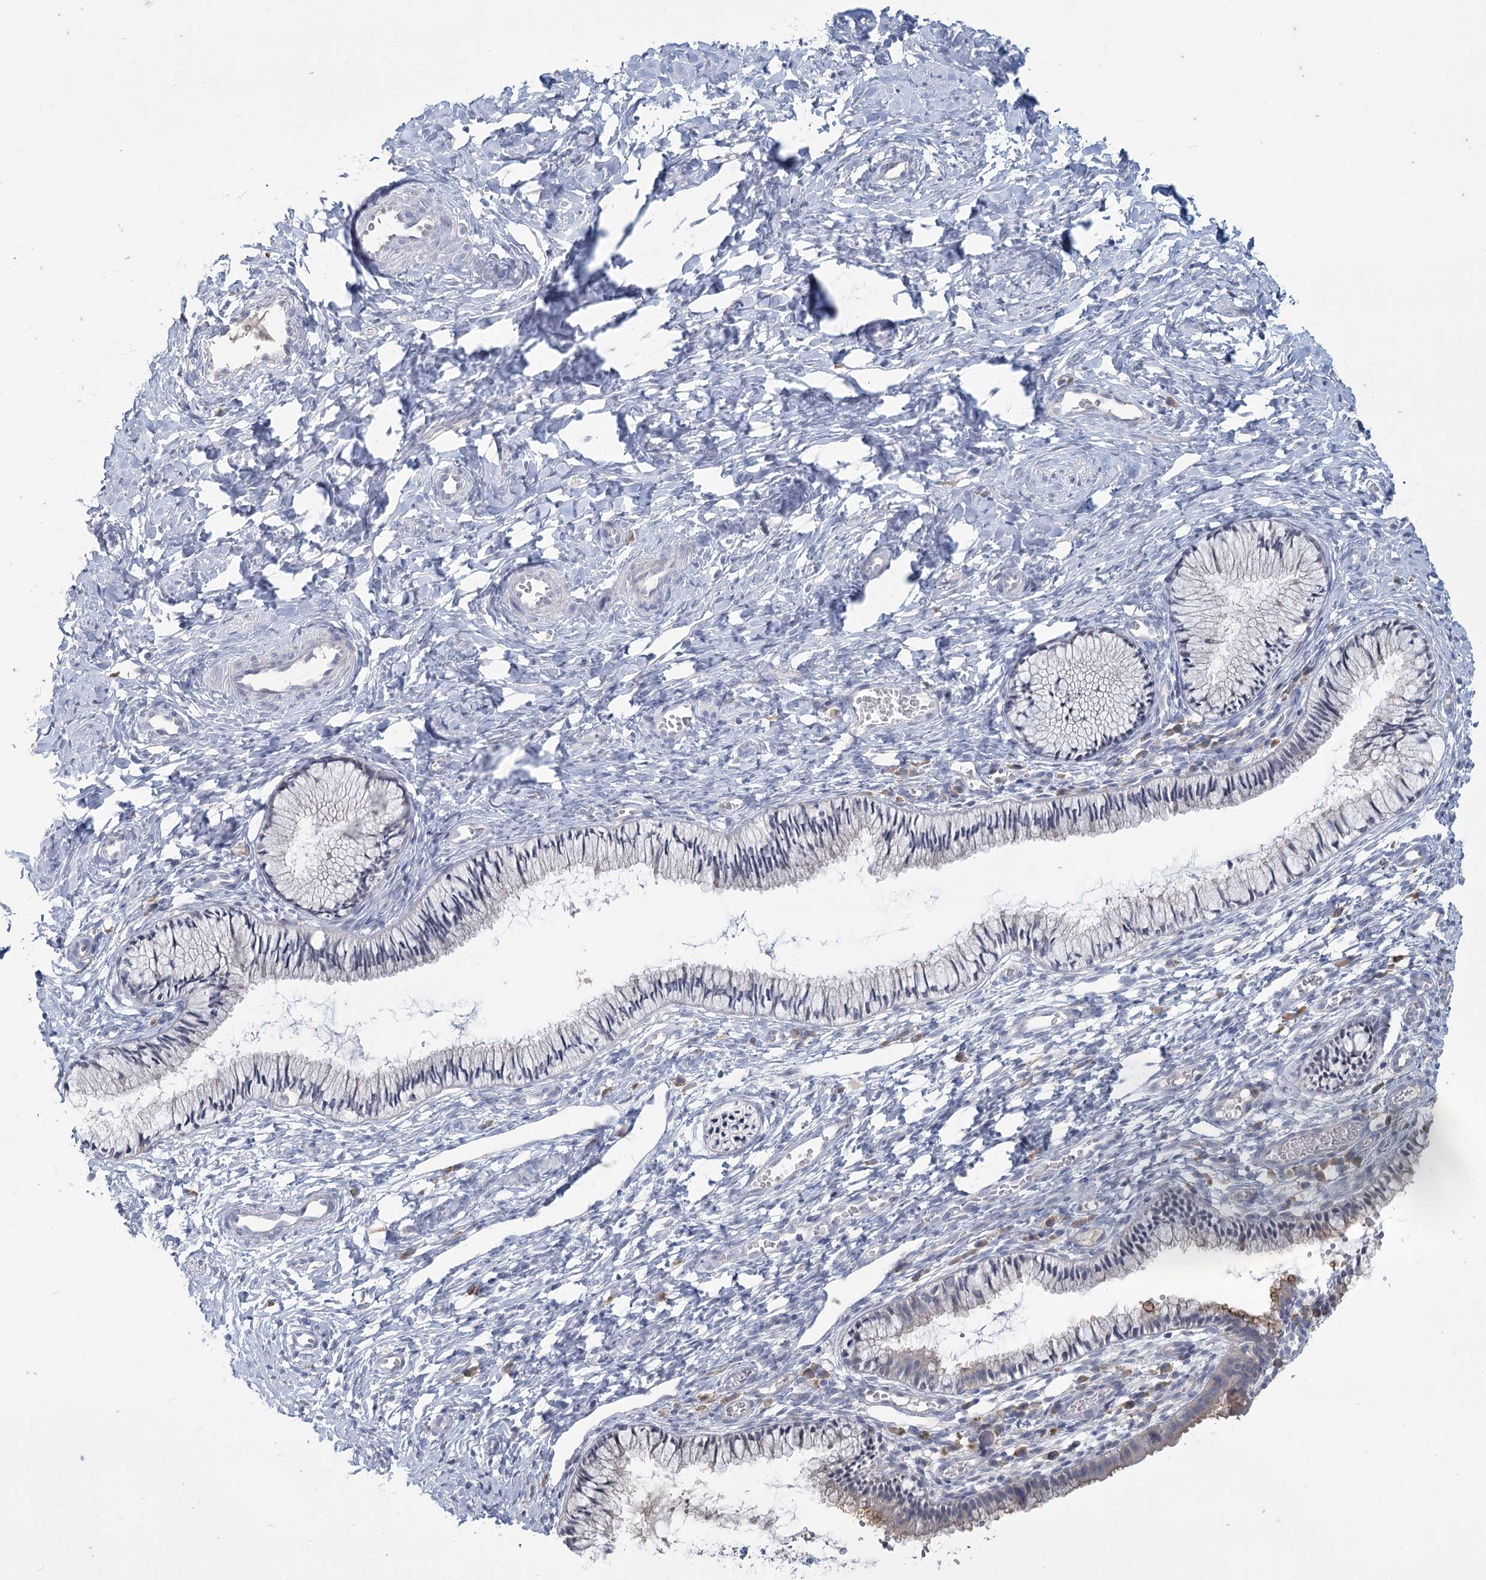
{"staining": {"intensity": "weak", "quantity": "<25%", "location": "cytoplasmic/membranous"}, "tissue": "cervix", "cell_type": "Glandular cells", "image_type": "normal", "snomed": [{"axis": "morphology", "description": "Normal tissue, NOS"}, {"axis": "topography", "description": "Cervix"}], "caption": "IHC micrograph of normal cervix stained for a protein (brown), which exhibits no staining in glandular cells. The staining is performed using DAB (3,3'-diaminobenzidine) brown chromogen with nuclei counter-stained in using hematoxylin.", "gene": "SLC9A3", "patient": {"sex": "female", "age": 27}}